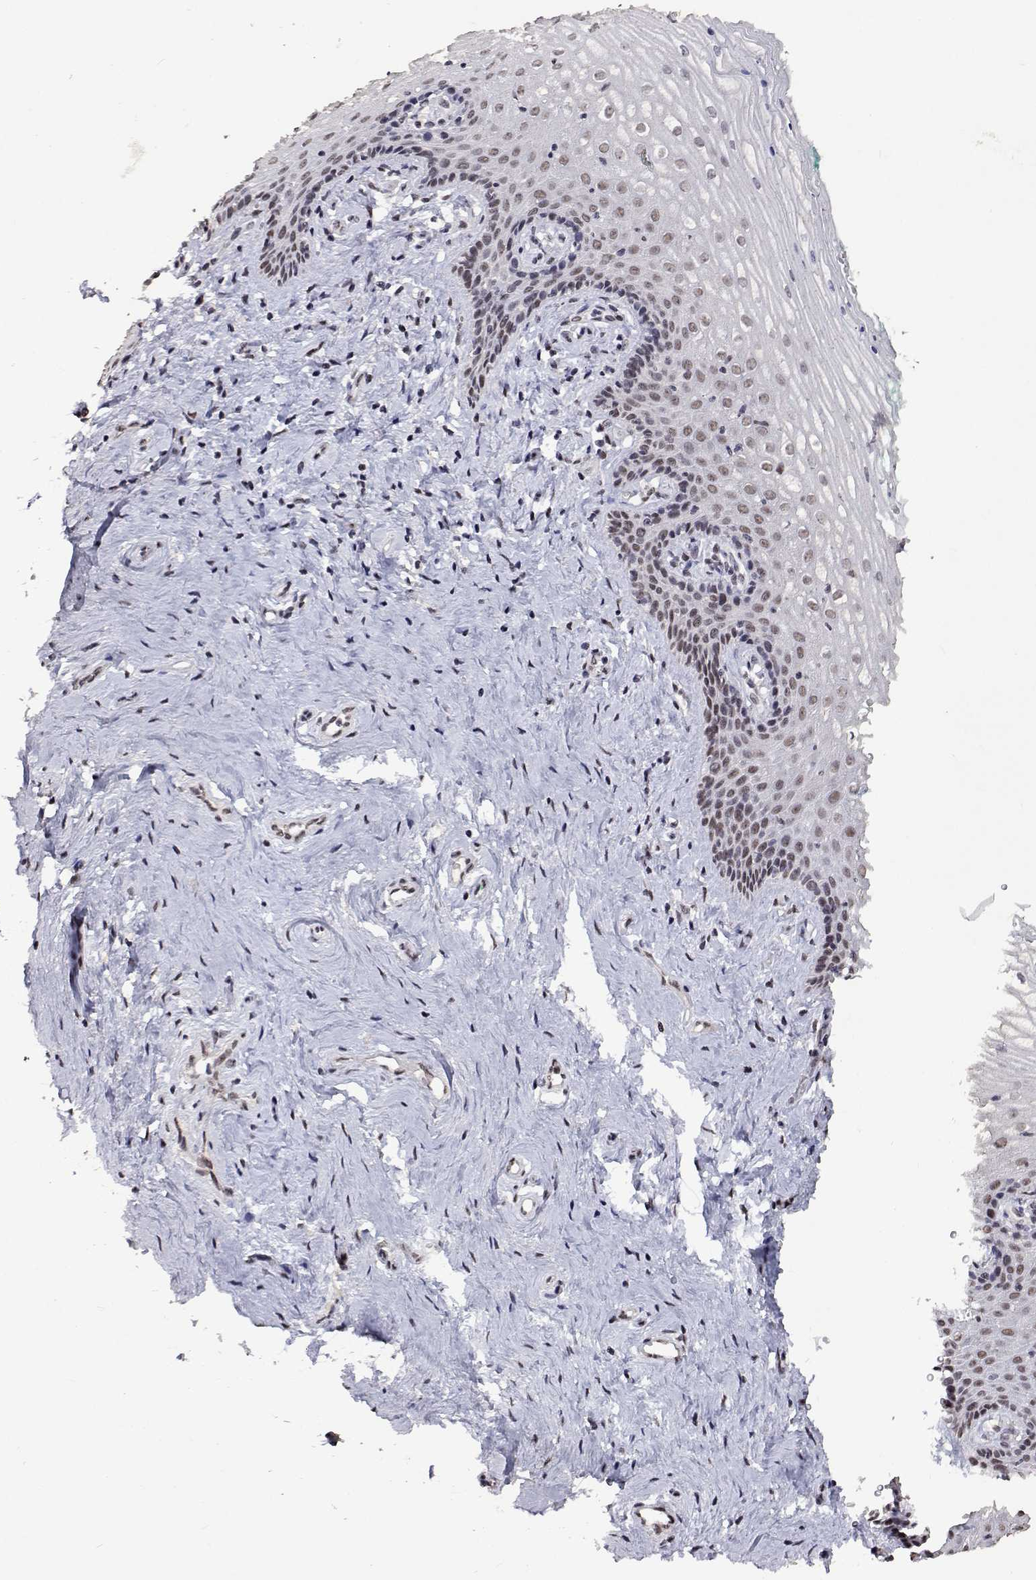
{"staining": {"intensity": "moderate", "quantity": ">75%", "location": "nuclear"}, "tissue": "vagina", "cell_type": "Squamous epithelial cells", "image_type": "normal", "snomed": [{"axis": "morphology", "description": "Normal tissue, NOS"}, {"axis": "topography", "description": "Vagina"}], "caption": "Brown immunohistochemical staining in unremarkable vagina reveals moderate nuclear positivity in approximately >75% of squamous epithelial cells.", "gene": "HNRNPA0", "patient": {"sex": "female", "age": 45}}